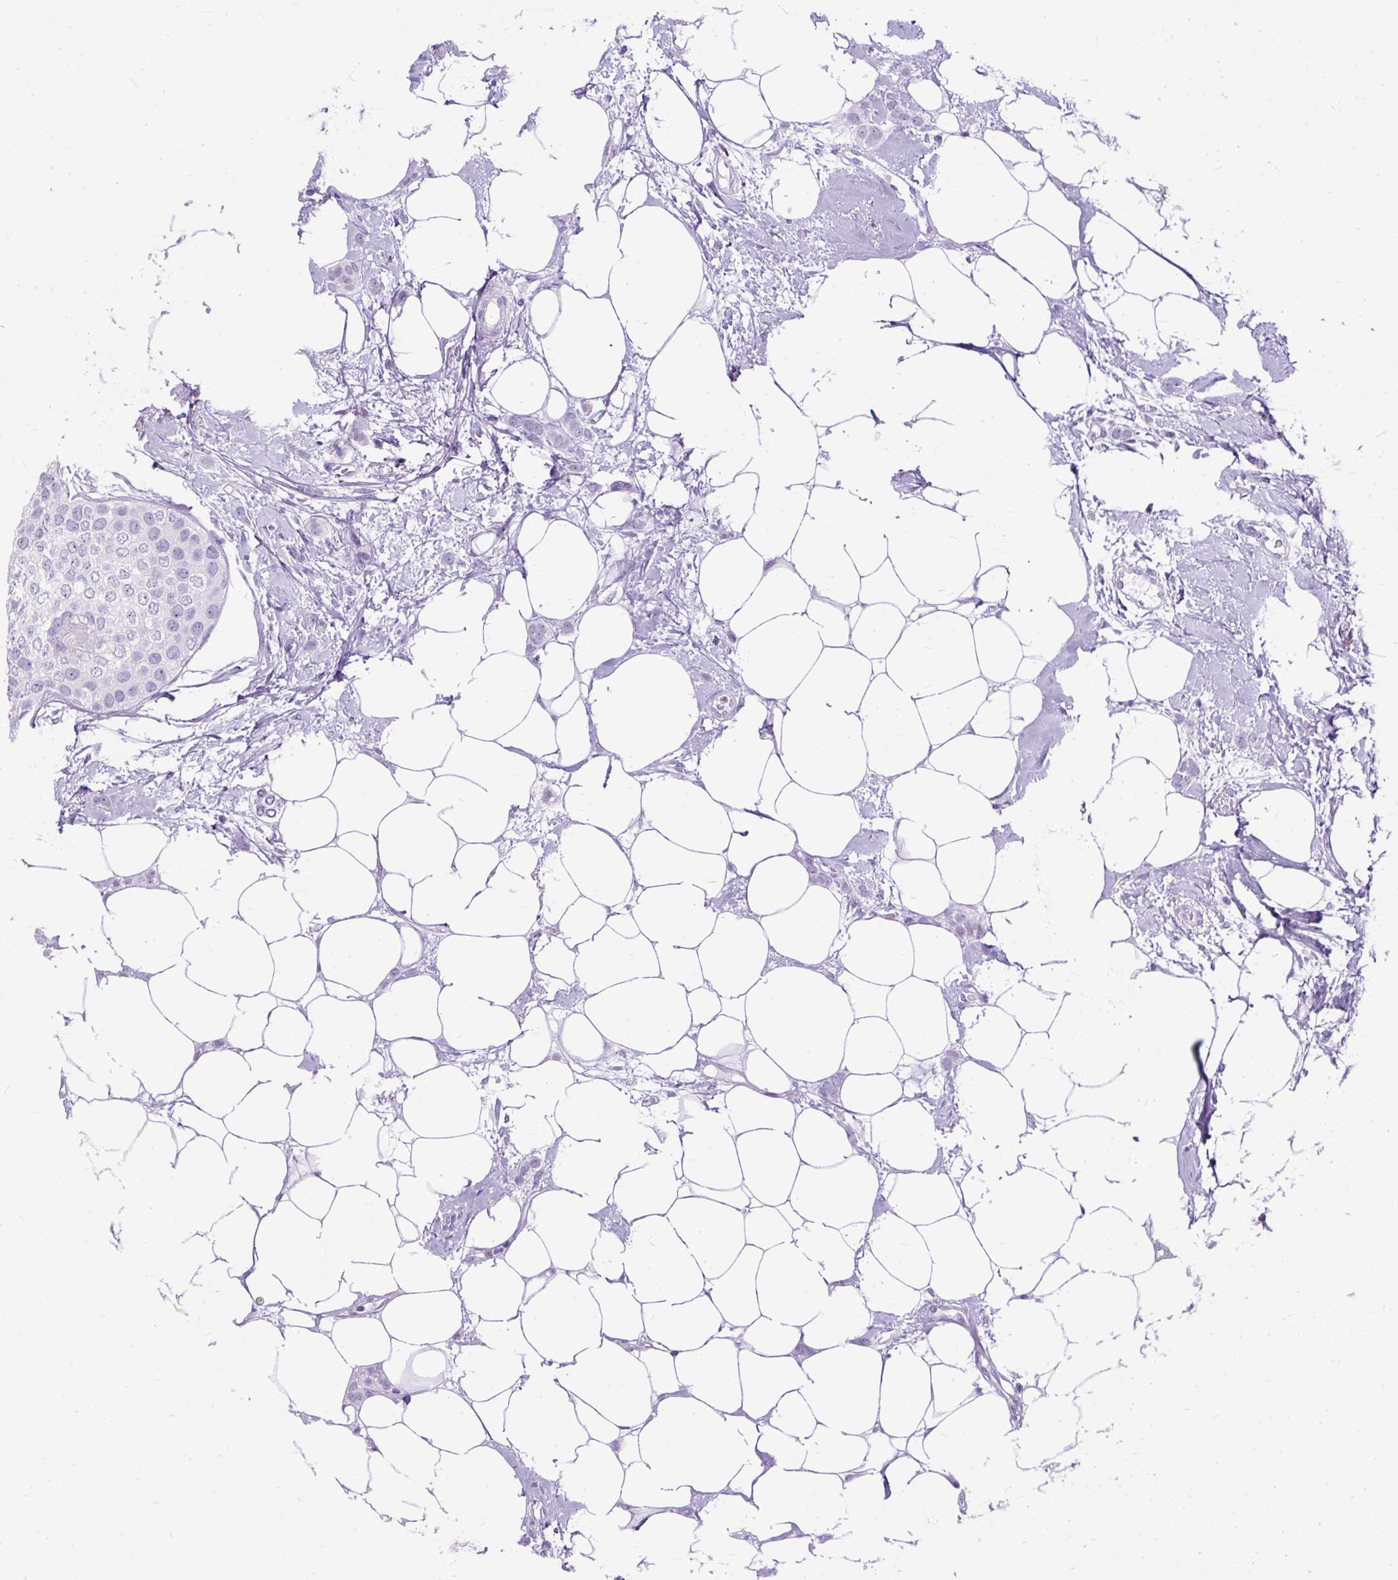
{"staining": {"intensity": "negative", "quantity": "none", "location": "none"}, "tissue": "breast cancer", "cell_type": "Tumor cells", "image_type": "cancer", "snomed": [{"axis": "morphology", "description": "Duct carcinoma"}, {"axis": "topography", "description": "Breast"}], "caption": "Immunohistochemical staining of intraductal carcinoma (breast) shows no significant expression in tumor cells.", "gene": "HEY1", "patient": {"sex": "female", "age": 72}}